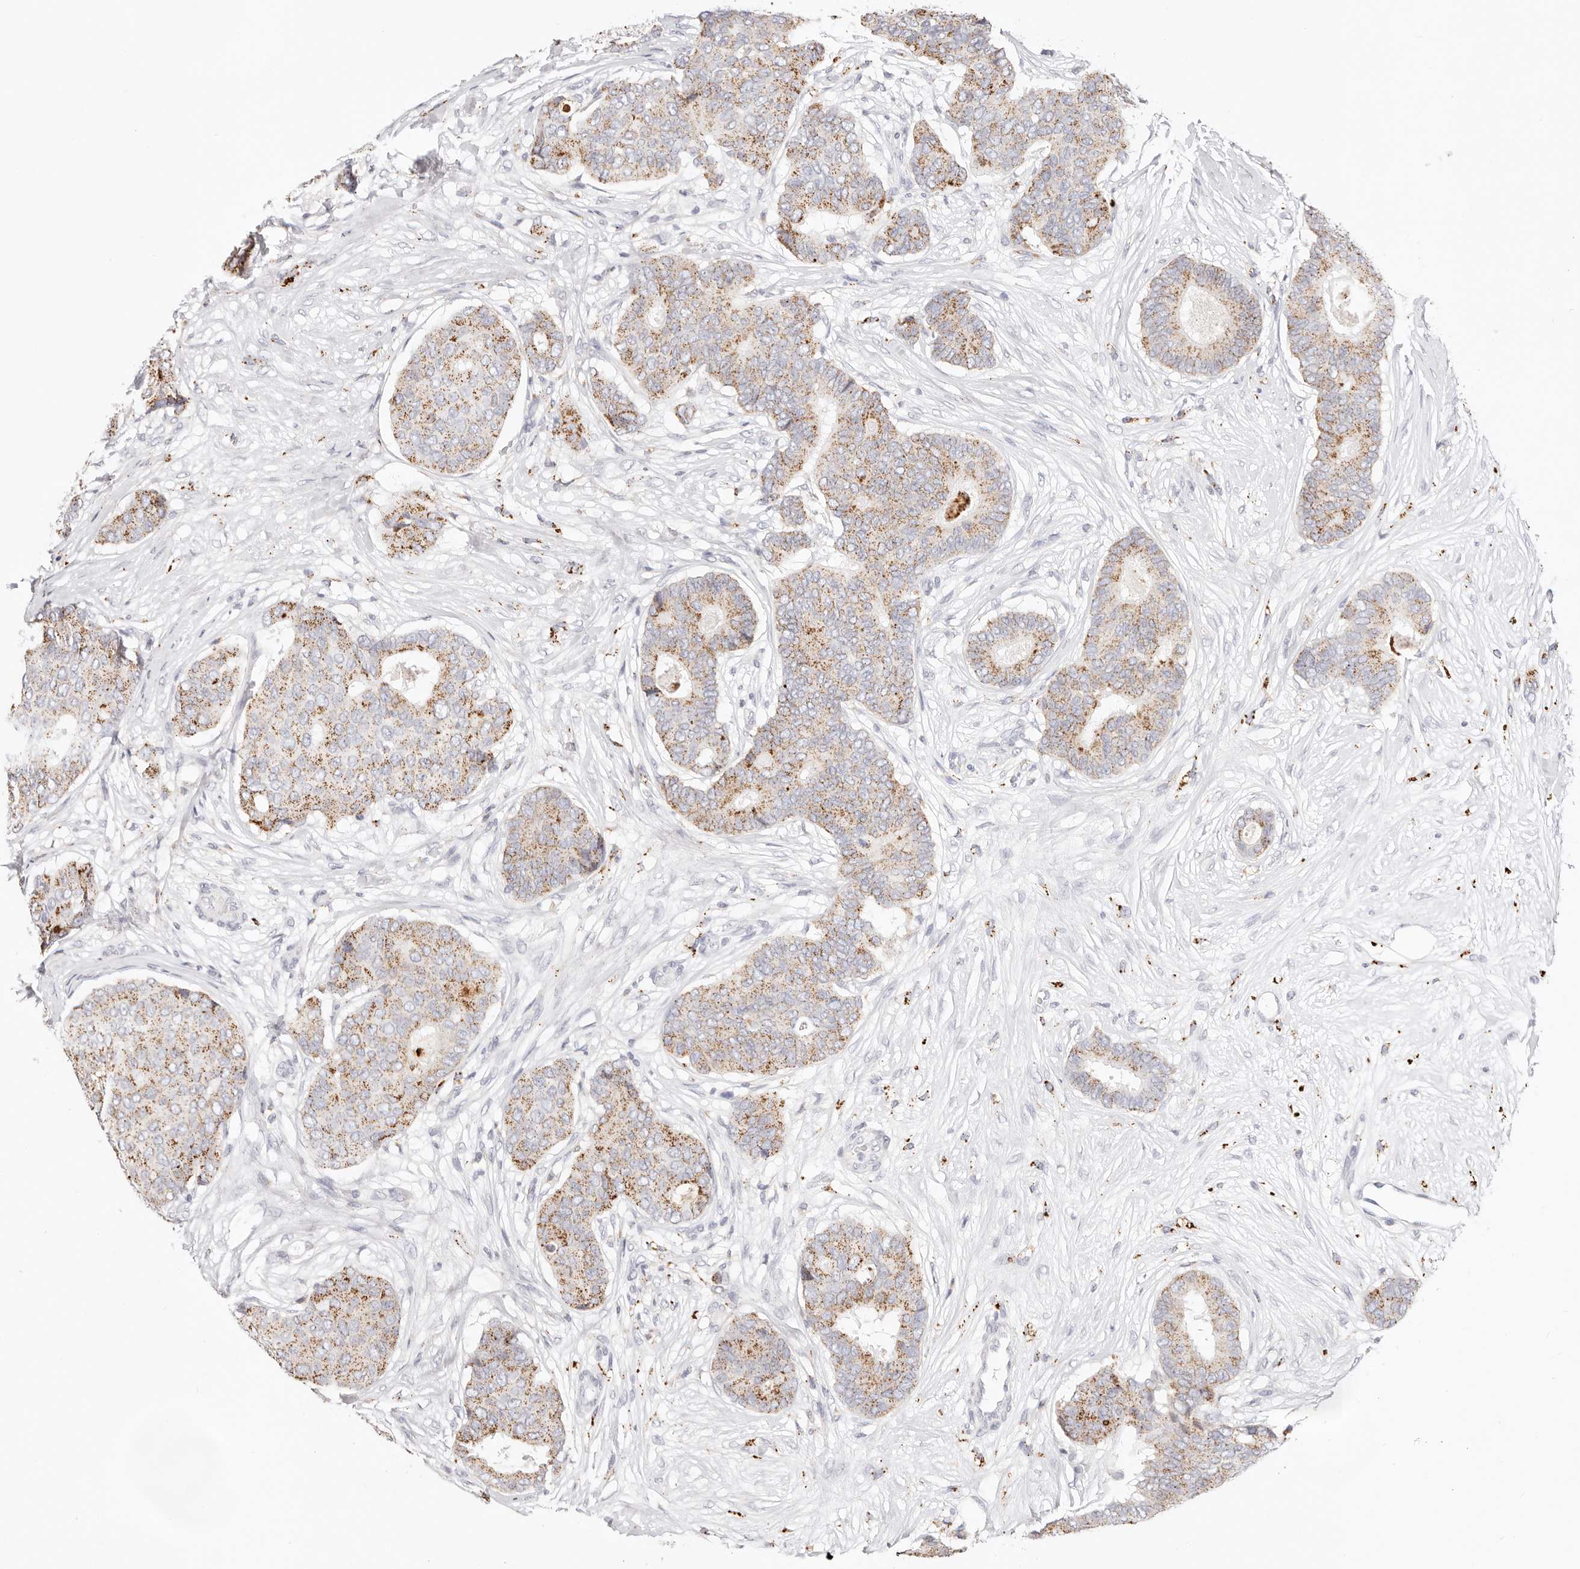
{"staining": {"intensity": "moderate", "quantity": "25%-75%", "location": "cytoplasmic/membranous"}, "tissue": "breast cancer", "cell_type": "Tumor cells", "image_type": "cancer", "snomed": [{"axis": "morphology", "description": "Duct carcinoma"}, {"axis": "topography", "description": "Breast"}], "caption": "Human breast cancer stained with a brown dye exhibits moderate cytoplasmic/membranous positive staining in about 25%-75% of tumor cells.", "gene": "STKLD1", "patient": {"sex": "female", "age": 75}}